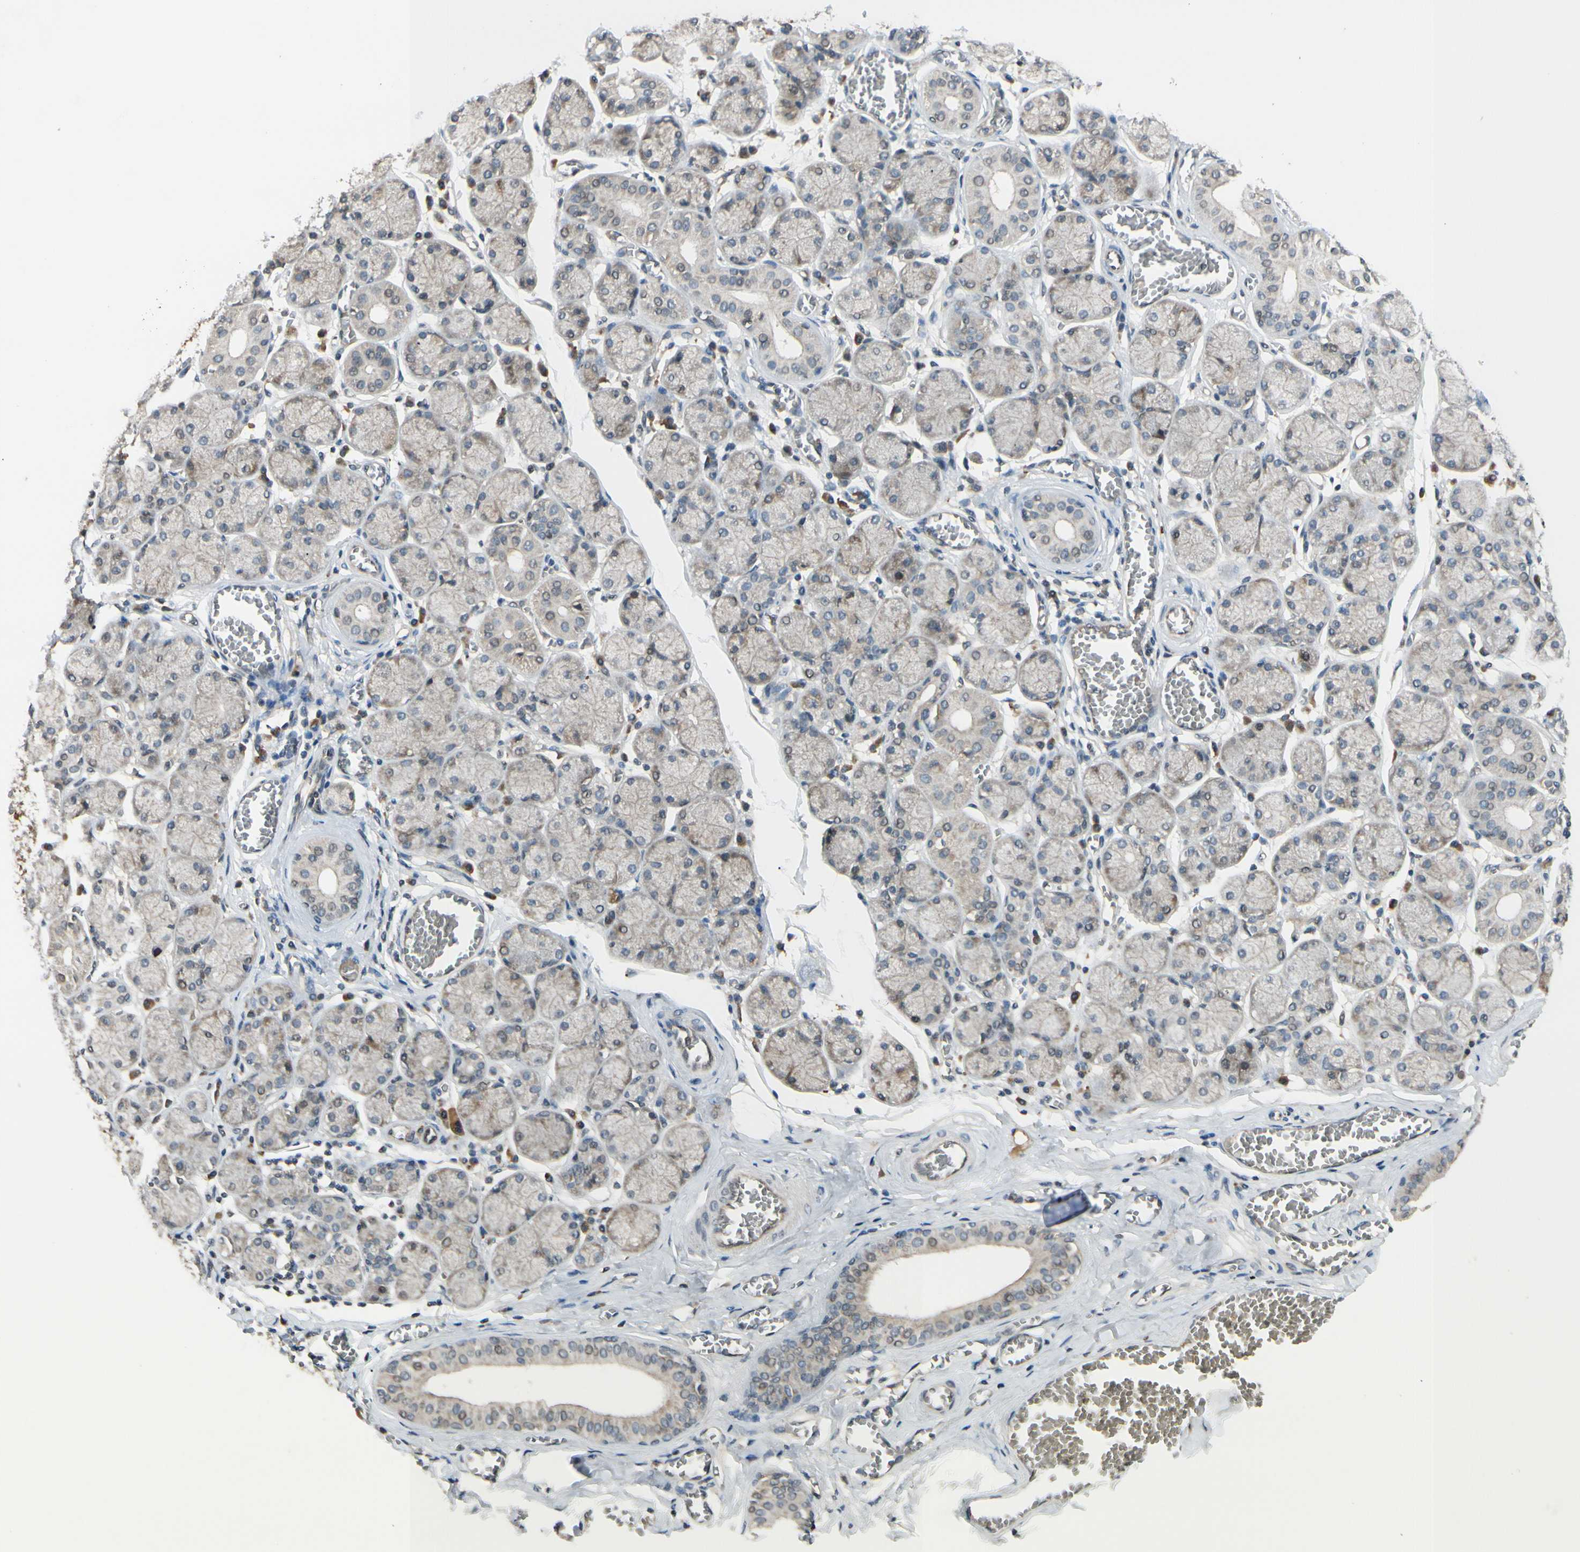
{"staining": {"intensity": "weak", "quantity": "25%-75%", "location": "cytoplasmic/membranous"}, "tissue": "salivary gland", "cell_type": "Glandular cells", "image_type": "normal", "snomed": [{"axis": "morphology", "description": "Normal tissue, NOS"}, {"axis": "topography", "description": "Salivary gland"}], "caption": "High-magnification brightfield microscopy of normal salivary gland stained with DAB (3,3'-diaminobenzidine) (brown) and counterstained with hematoxylin (blue). glandular cells exhibit weak cytoplasmic/membranous positivity is appreciated in approximately25%-75% of cells.", "gene": "FGF10", "patient": {"sex": "female", "age": 24}}